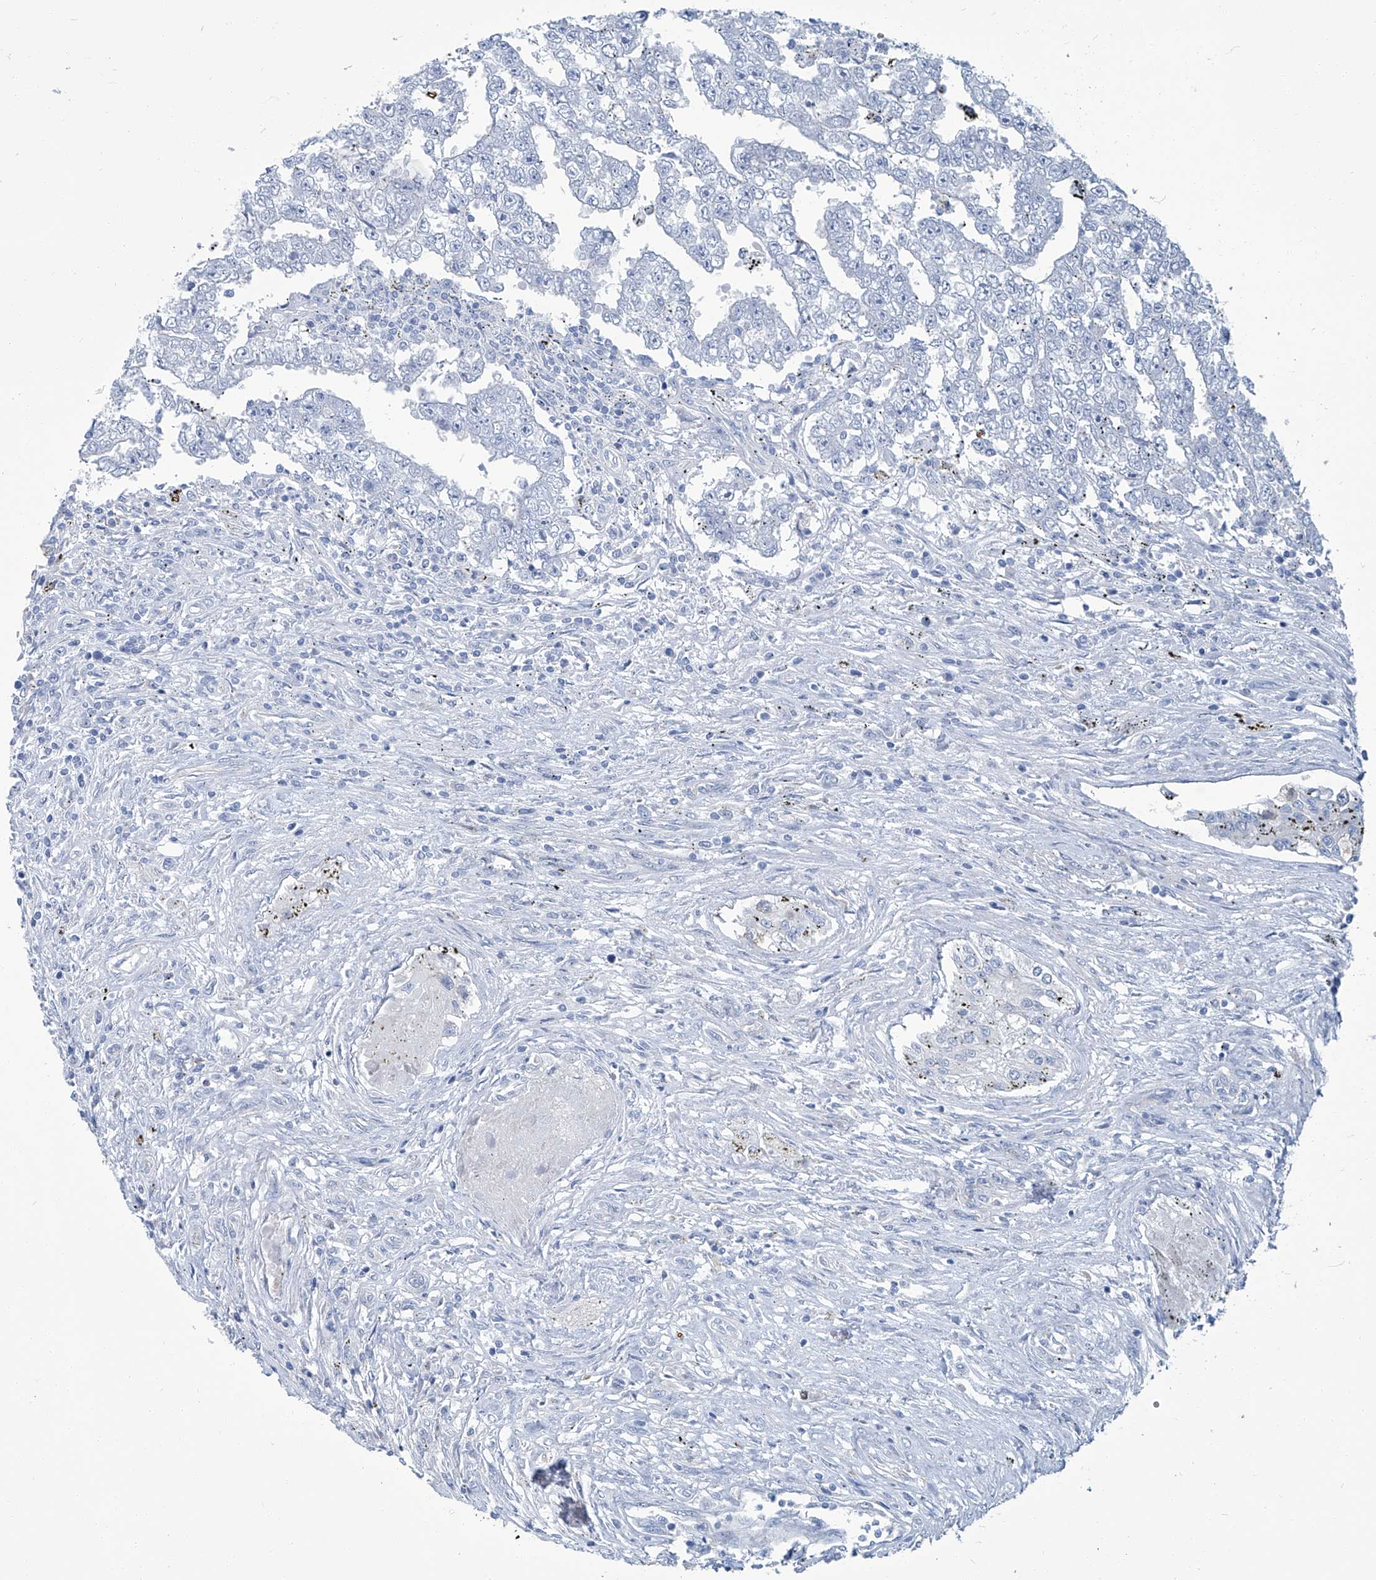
{"staining": {"intensity": "negative", "quantity": "none", "location": "none"}, "tissue": "testis cancer", "cell_type": "Tumor cells", "image_type": "cancer", "snomed": [{"axis": "morphology", "description": "Carcinoma, Embryonal, NOS"}, {"axis": "topography", "description": "Testis"}], "caption": "Testis cancer was stained to show a protein in brown. There is no significant positivity in tumor cells.", "gene": "PFKL", "patient": {"sex": "male", "age": 25}}